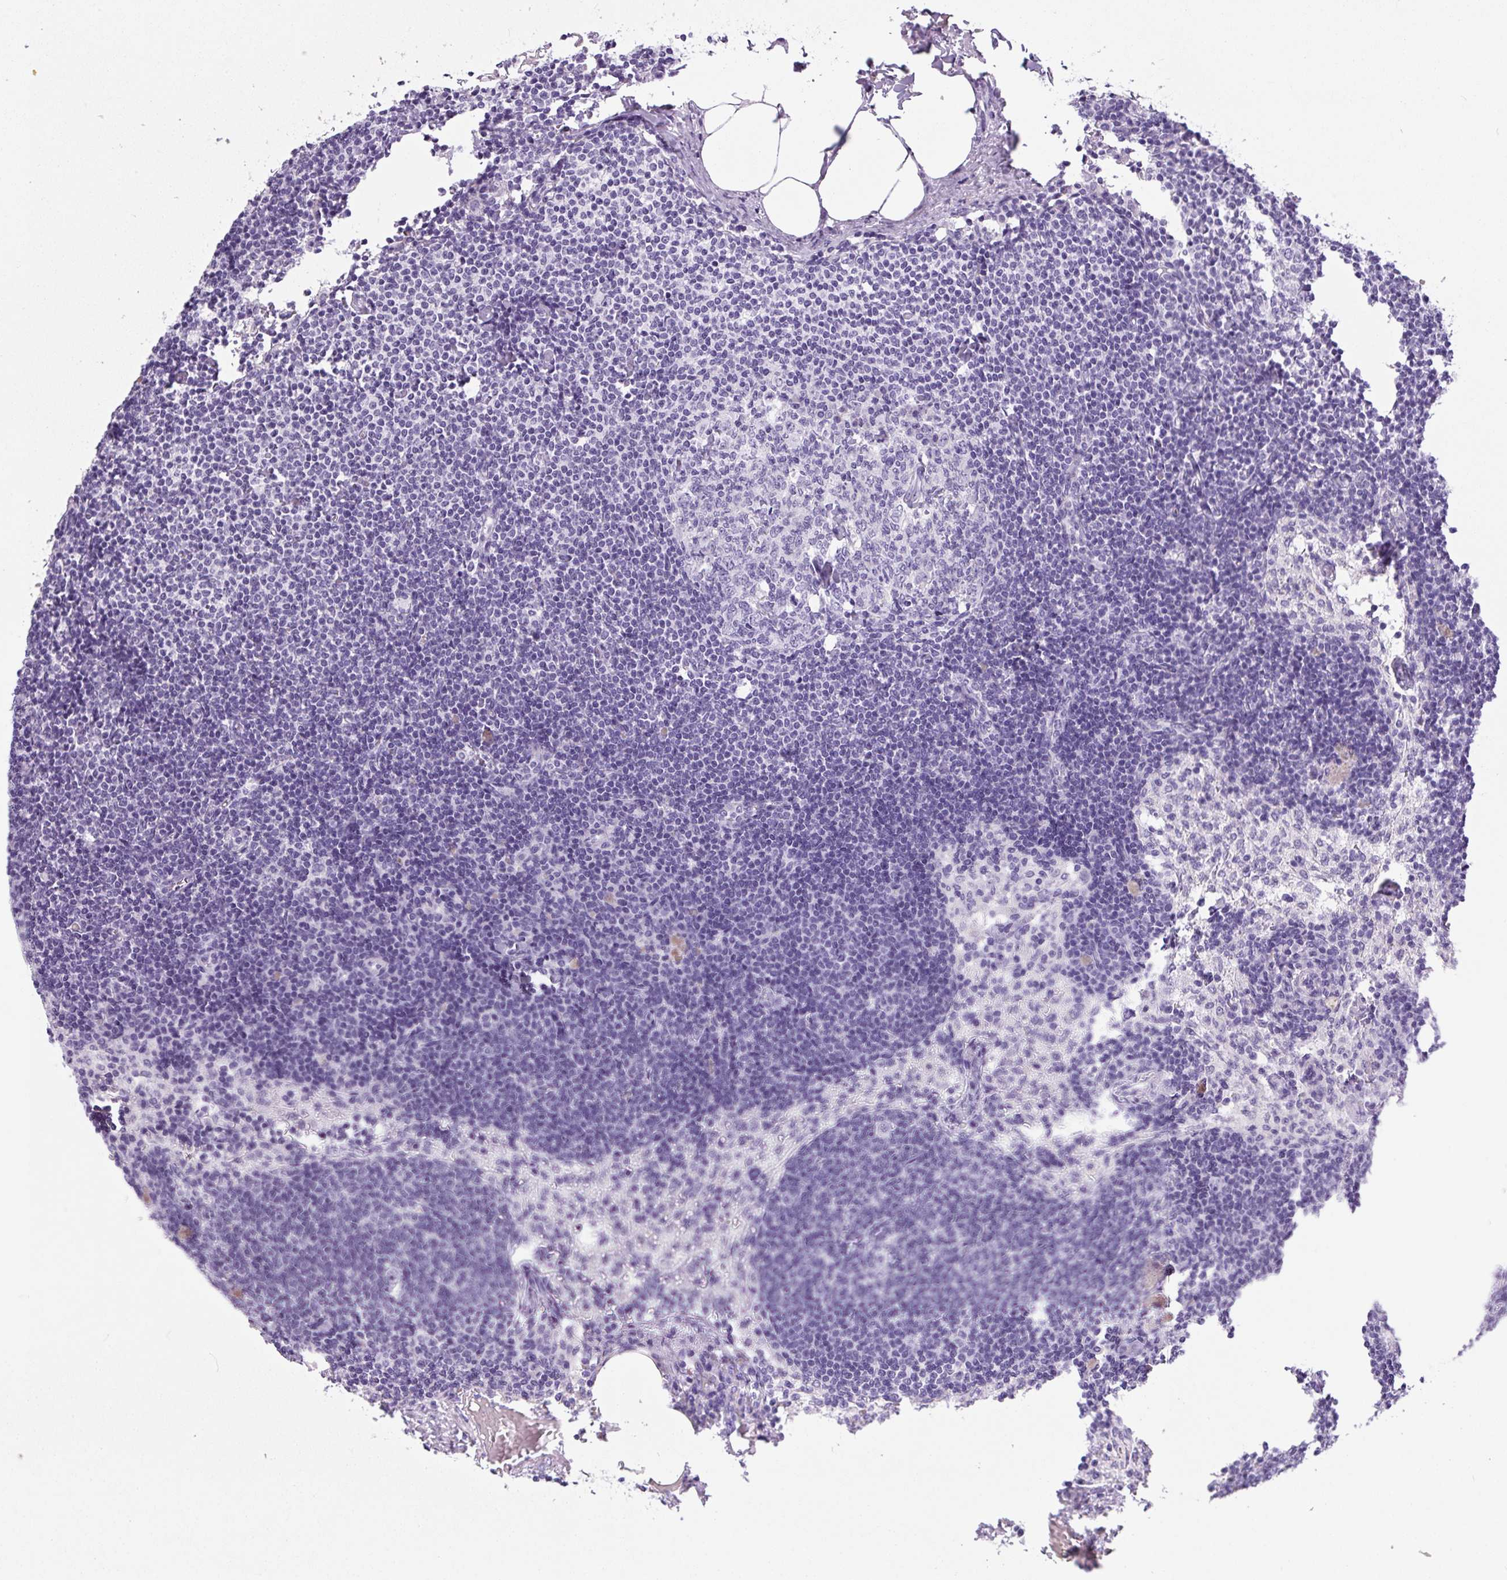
{"staining": {"intensity": "negative", "quantity": "none", "location": "none"}, "tissue": "lymph node", "cell_type": "Germinal center cells", "image_type": "normal", "snomed": [{"axis": "morphology", "description": "Normal tissue, NOS"}, {"axis": "topography", "description": "Lymph node"}], "caption": "A histopathology image of lymph node stained for a protein displays no brown staining in germinal center cells.", "gene": "CHGA", "patient": {"sex": "male", "age": 49}}